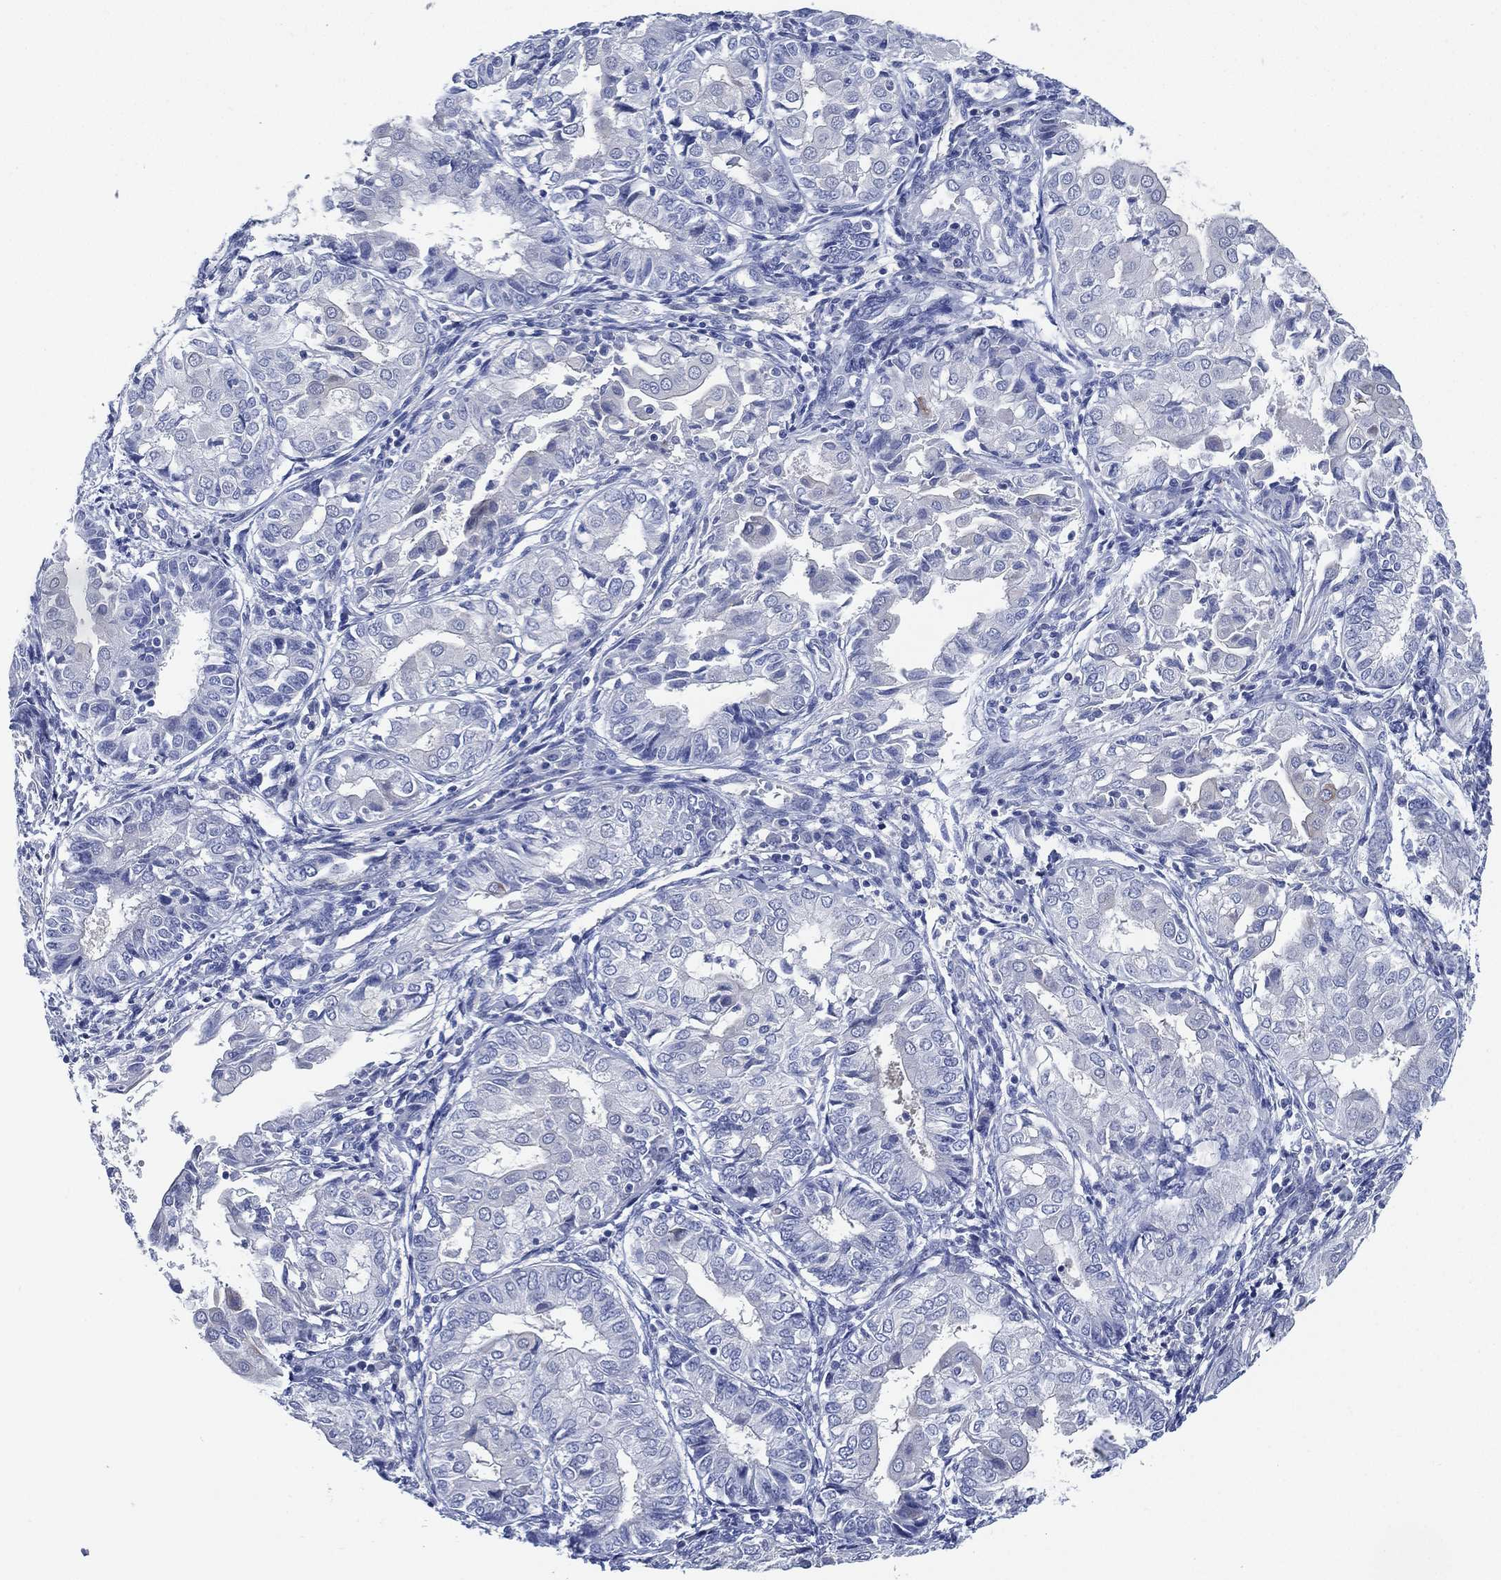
{"staining": {"intensity": "negative", "quantity": "none", "location": "none"}, "tissue": "endometrial cancer", "cell_type": "Tumor cells", "image_type": "cancer", "snomed": [{"axis": "morphology", "description": "Adenocarcinoma, NOS"}, {"axis": "topography", "description": "Endometrium"}], "caption": "Immunohistochemical staining of endometrial adenocarcinoma demonstrates no significant expression in tumor cells. Nuclei are stained in blue.", "gene": "C5orf46", "patient": {"sex": "female", "age": 68}}